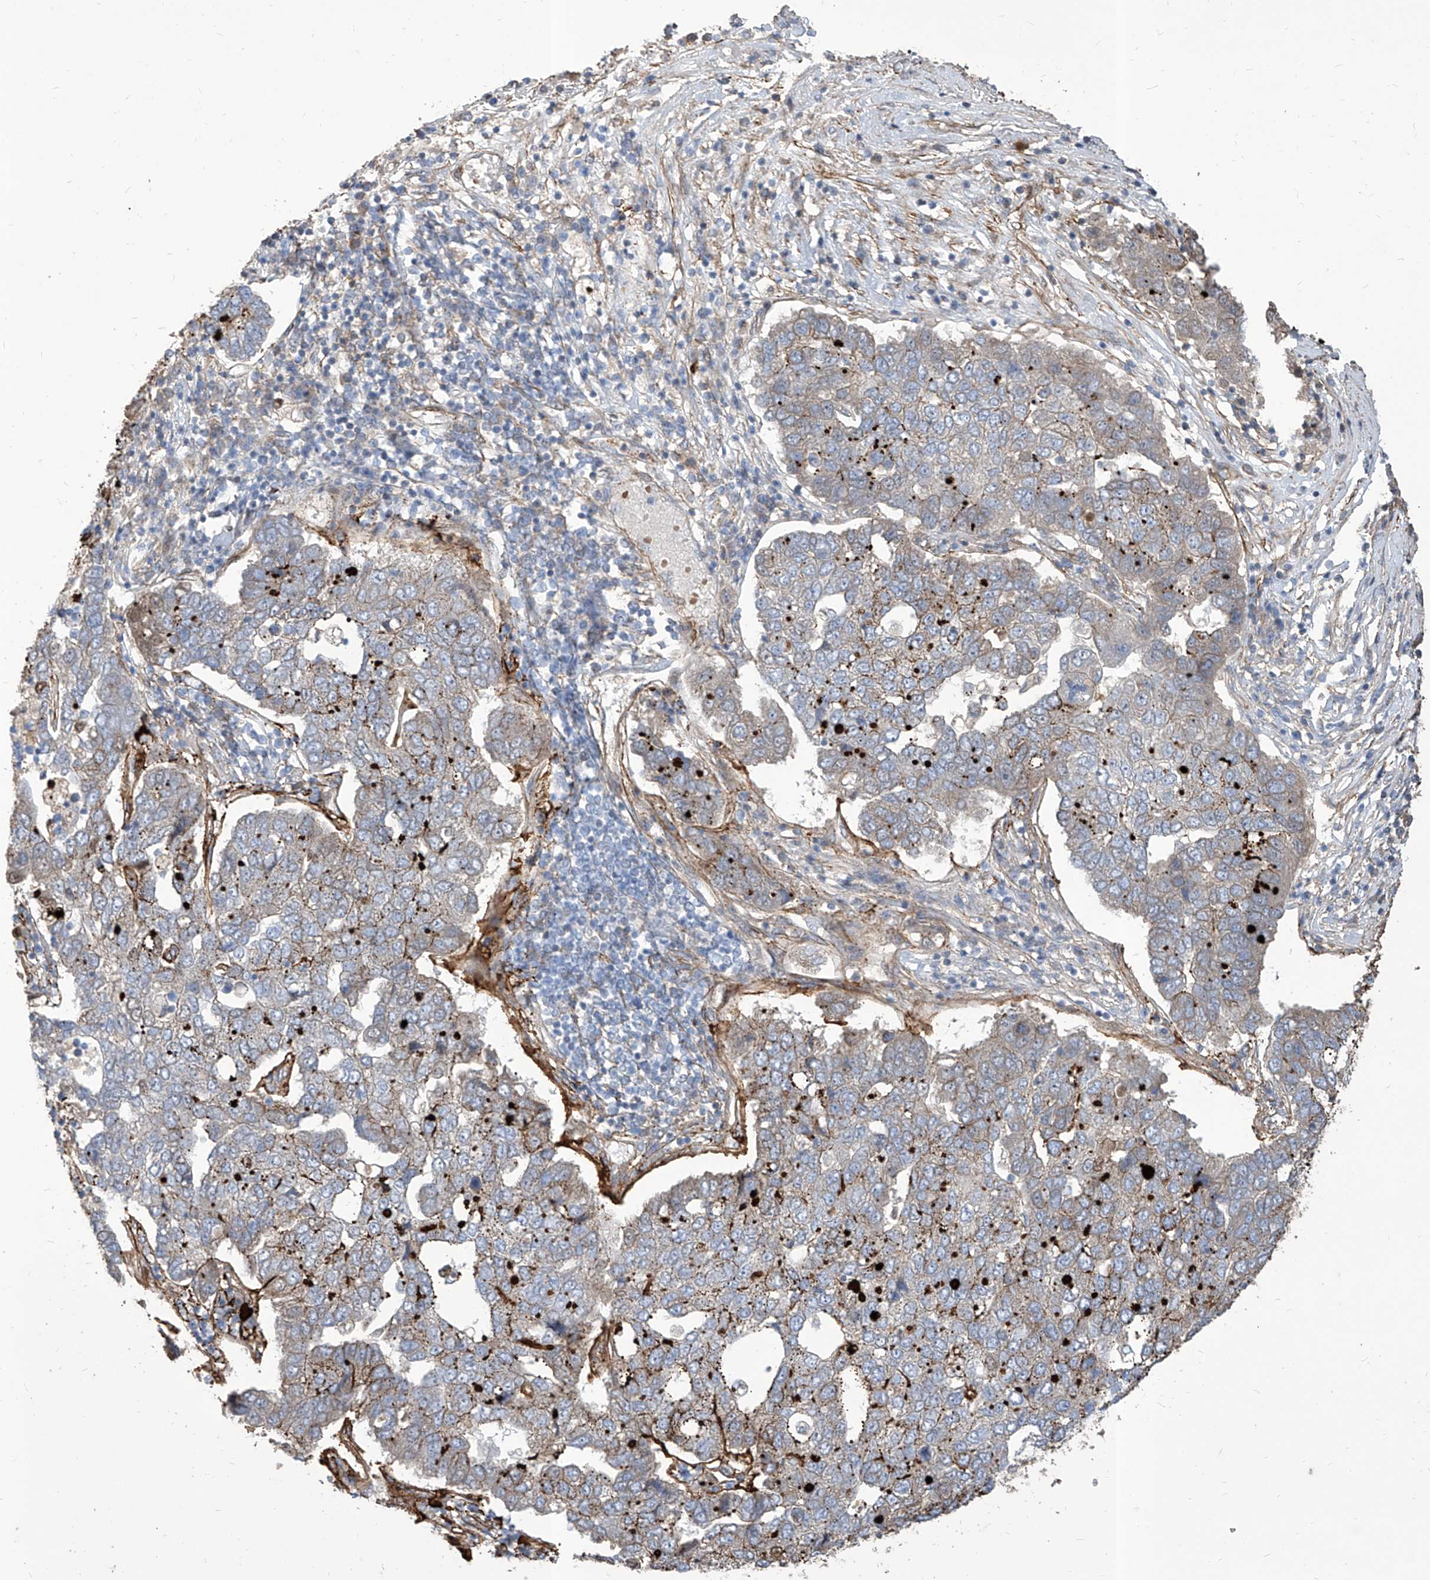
{"staining": {"intensity": "moderate", "quantity": "<25%", "location": "cytoplasmic/membranous"}, "tissue": "pancreatic cancer", "cell_type": "Tumor cells", "image_type": "cancer", "snomed": [{"axis": "morphology", "description": "Adenocarcinoma, NOS"}, {"axis": "topography", "description": "Pancreas"}], "caption": "Protein staining exhibits moderate cytoplasmic/membranous staining in about <25% of tumor cells in pancreatic adenocarcinoma.", "gene": "FAM83B", "patient": {"sex": "female", "age": 61}}